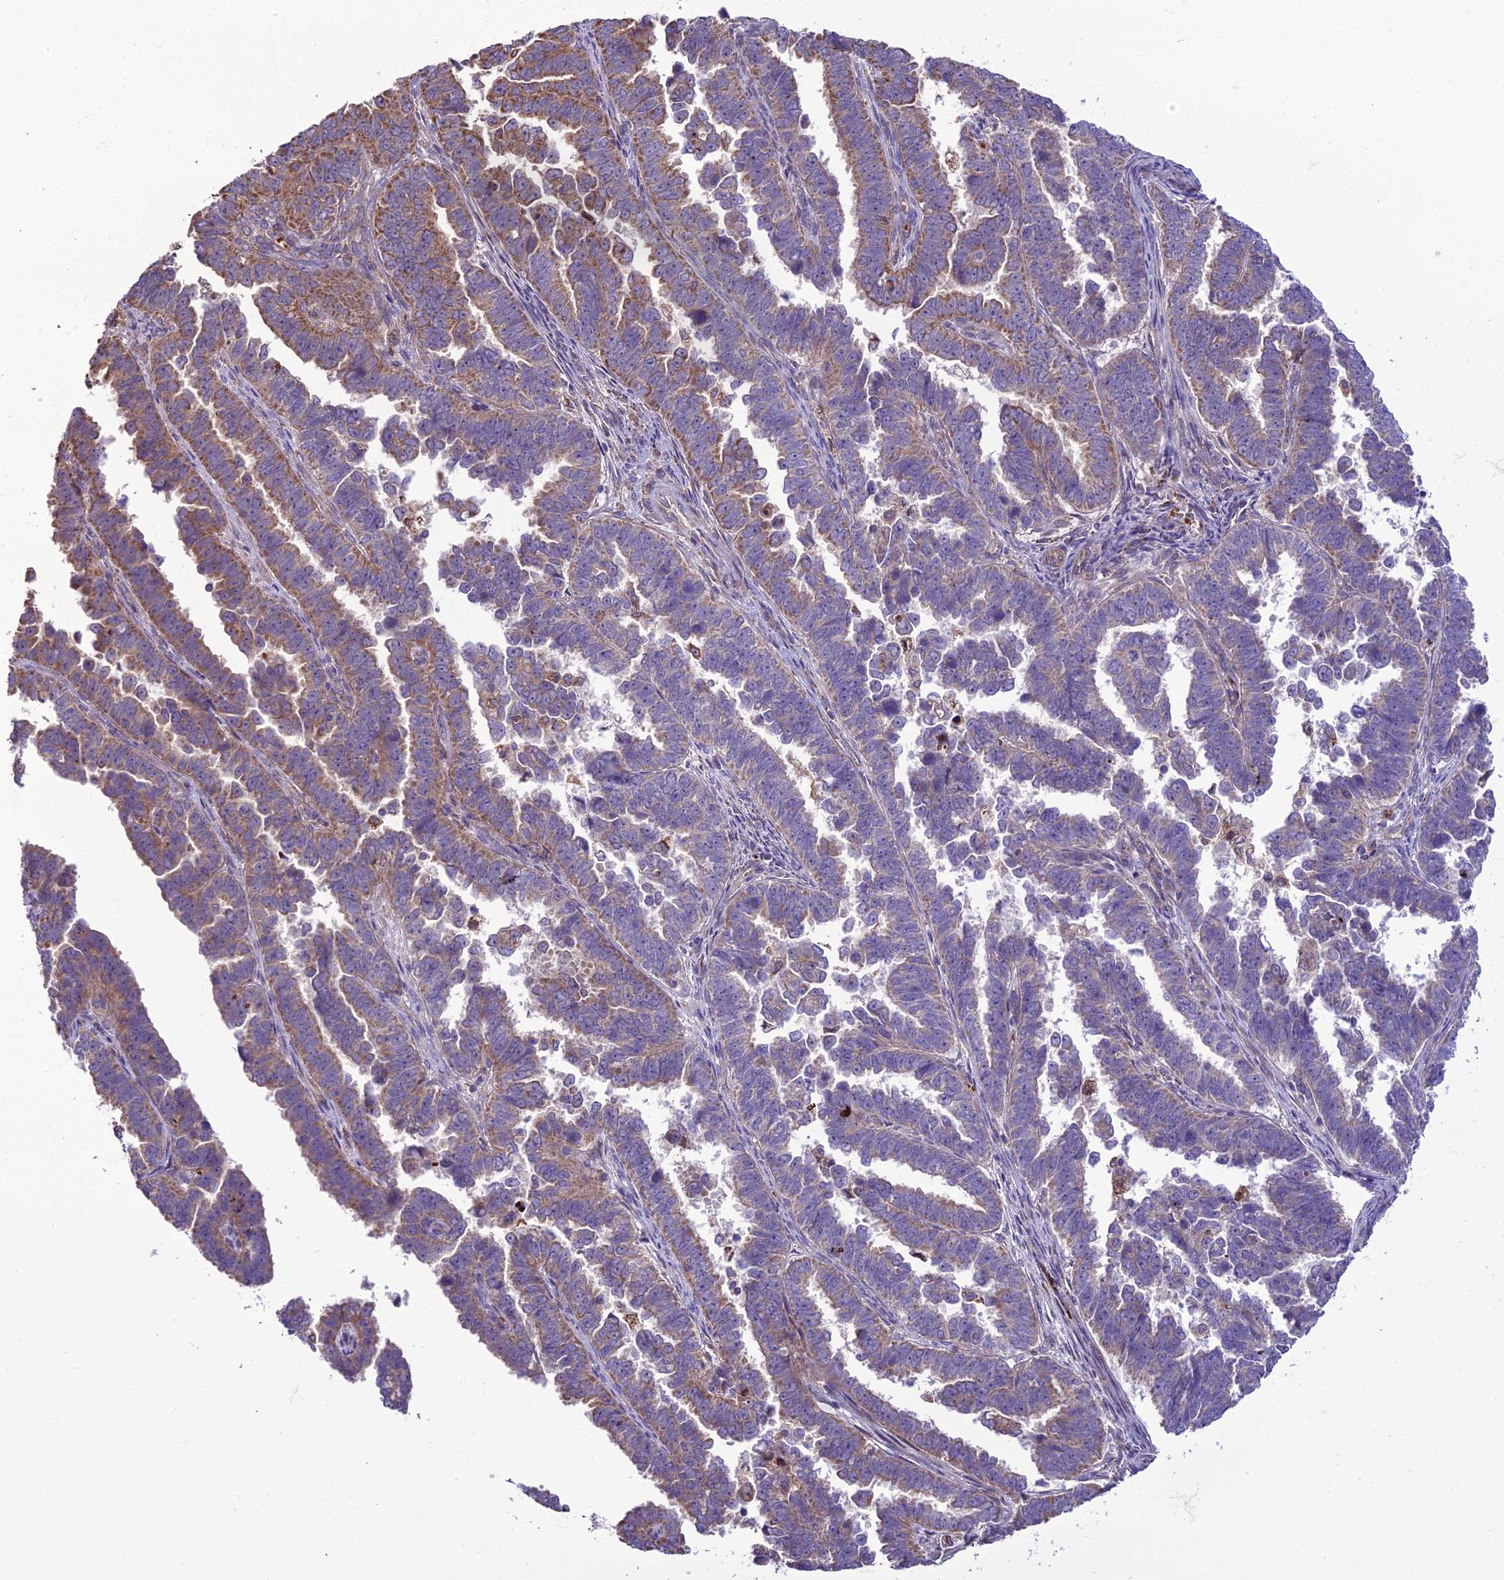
{"staining": {"intensity": "moderate", "quantity": ">75%", "location": "cytoplasmic/membranous"}, "tissue": "endometrial cancer", "cell_type": "Tumor cells", "image_type": "cancer", "snomed": [{"axis": "morphology", "description": "Adenocarcinoma, NOS"}, {"axis": "topography", "description": "Endometrium"}], "caption": "Moderate cytoplasmic/membranous expression is identified in about >75% of tumor cells in adenocarcinoma (endometrial). (DAB (3,3'-diaminobenzidine) IHC with brightfield microscopy, high magnification).", "gene": "TBC1D24", "patient": {"sex": "female", "age": 75}}